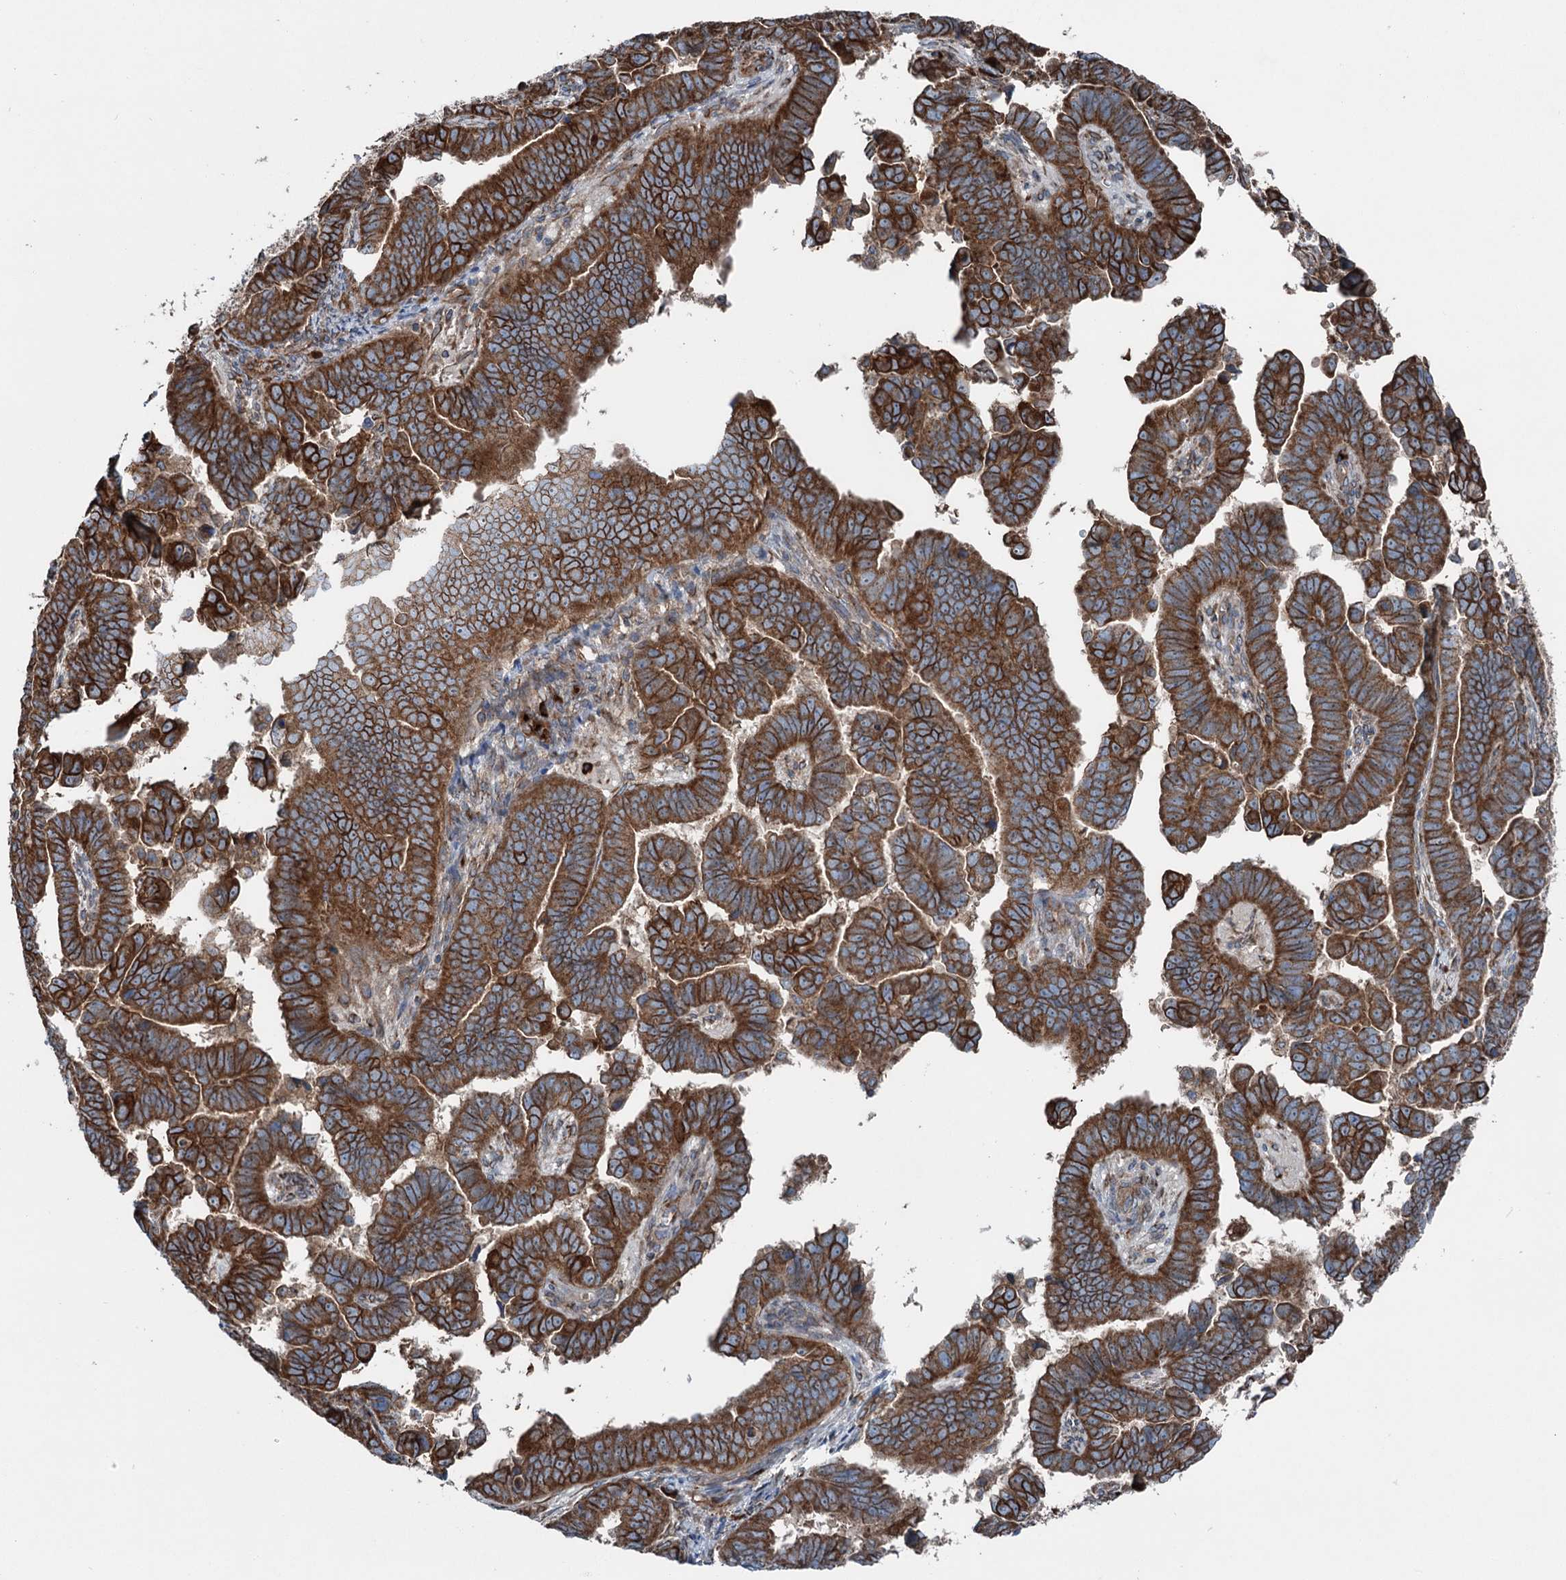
{"staining": {"intensity": "strong", "quantity": ">75%", "location": "cytoplasmic/membranous"}, "tissue": "endometrial cancer", "cell_type": "Tumor cells", "image_type": "cancer", "snomed": [{"axis": "morphology", "description": "Adenocarcinoma, NOS"}, {"axis": "topography", "description": "Endometrium"}], "caption": "Immunohistochemistry of endometrial cancer (adenocarcinoma) exhibits high levels of strong cytoplasmic/membranous staining in approximately >75% of tumor cells.", "gene": "CALCOCO1", "patient": {"sex": "female", "age": 75}}